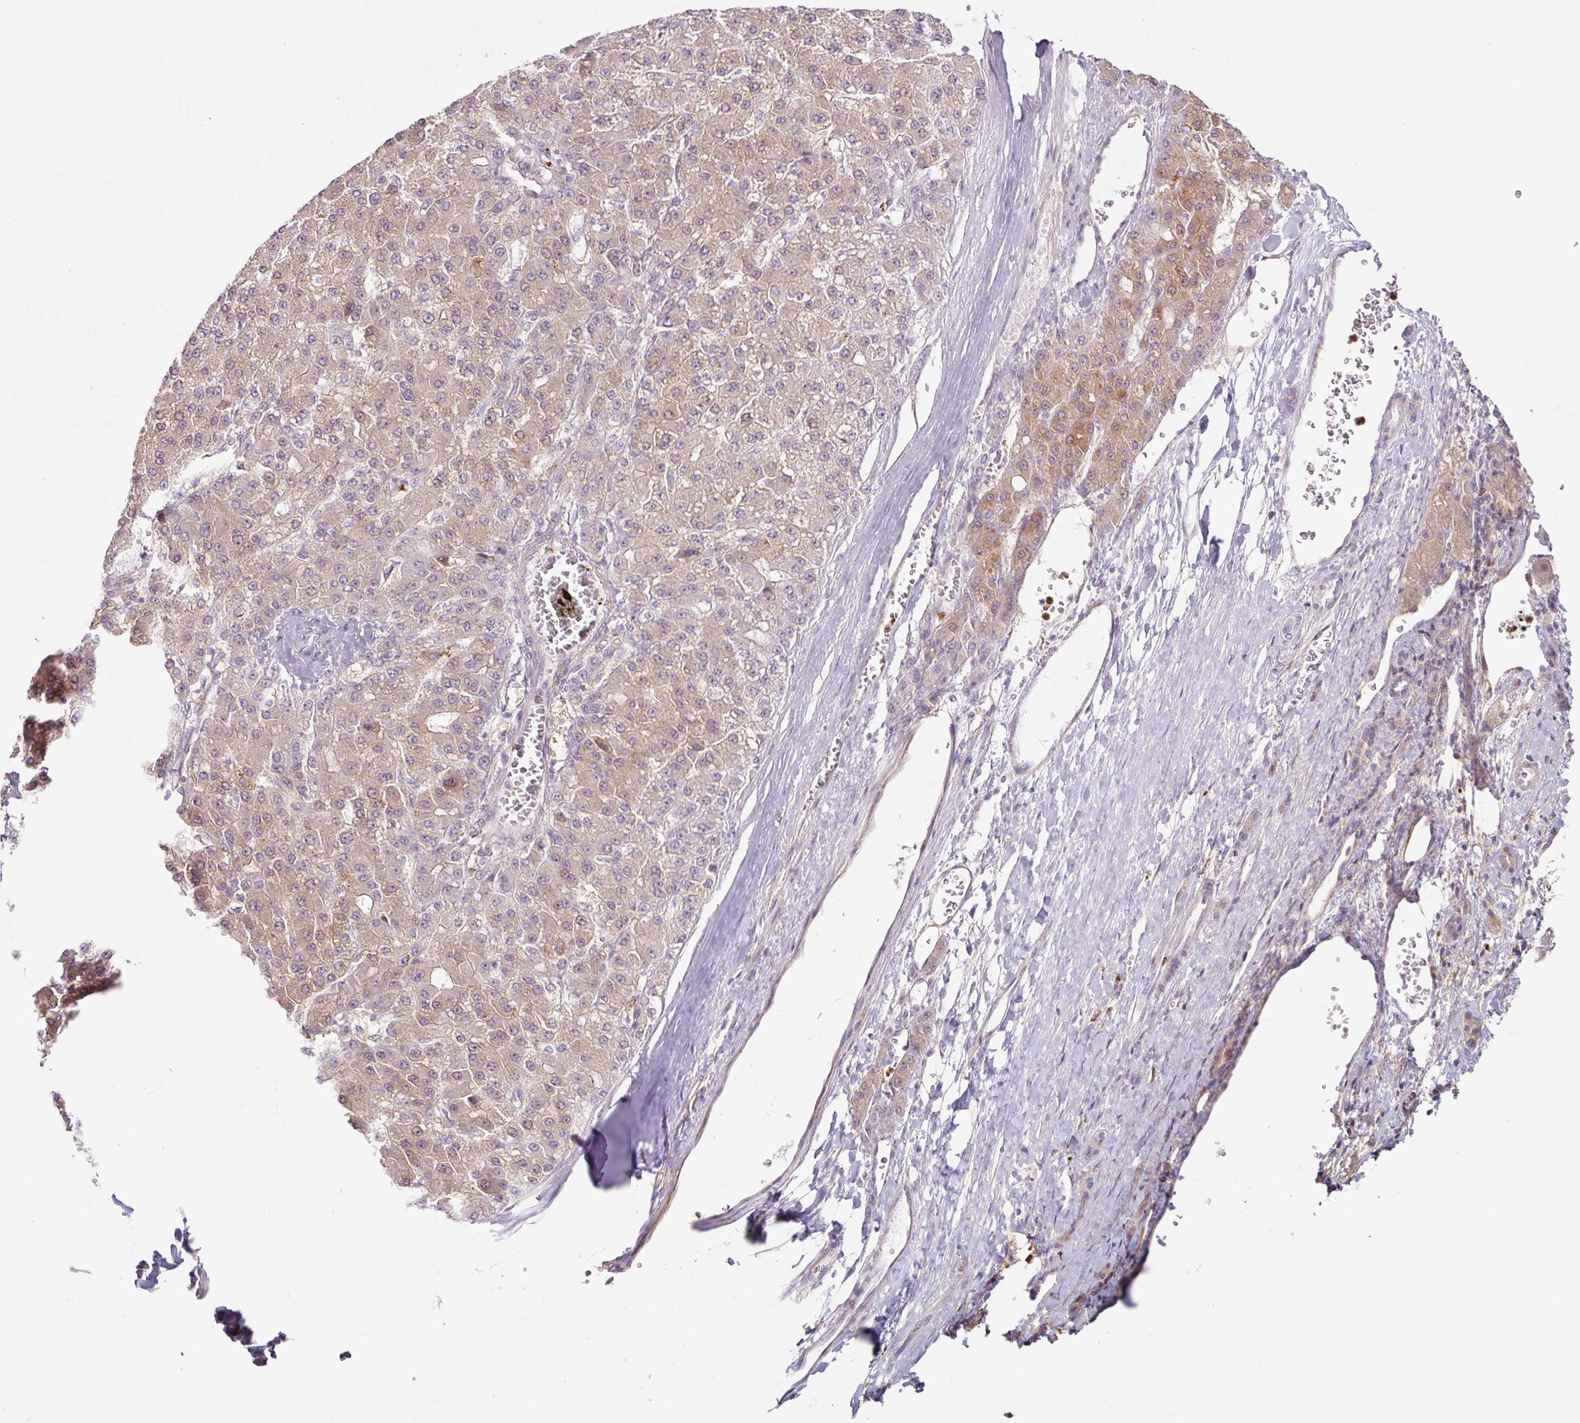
{"staining": {"intensity": "moderate", "quantity": "25%-75%", "location": "cytoplasmic/membranous"}, "tissue": "liver cancer", "cell_type": "Tumor cells", "image_type": "cancer", "snomed": [{"axis": "morphology", "description": "Carcinoma, Hepatocellular, NOS"}, {"axis": "topography", "description": "Liver"}], "caption": "Human liver cancer (hepatocellular carcinoma) stained with a brown dye reveals moderate cytoplasmic/membranous positive positivity in about 25%-75% of tumor cells.", "gene": "SH2D6", "patient": {"sex": "male", "age": 67}}